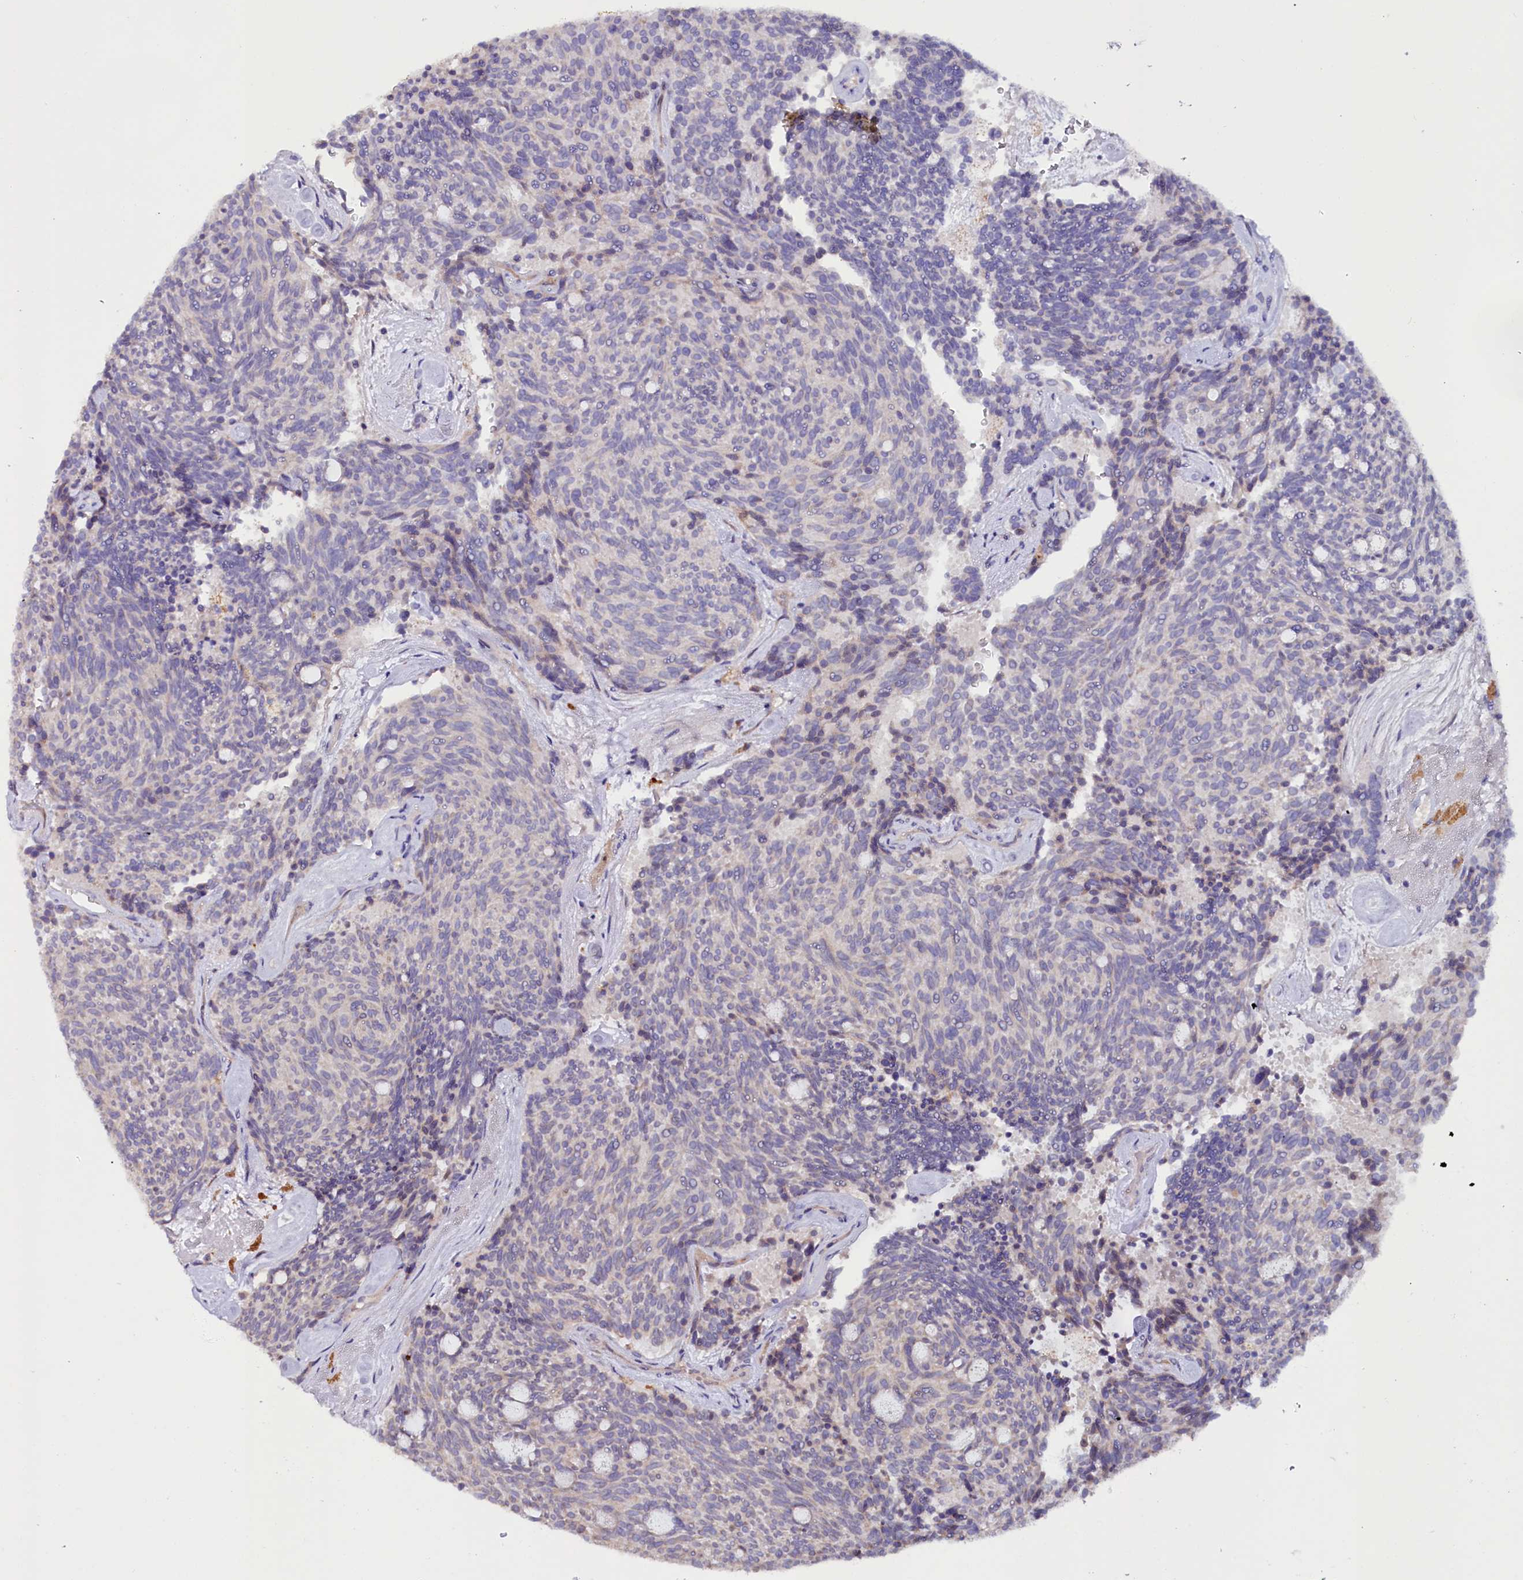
{"staining": {"intensity": "negative", "quantity": "none", "location": "none"}, "tissue": "carcinoid", "cell_type": "Tumor cells", "image_type": "cancer", "snomed": [{"axis": "morphology", "description": "Carcinoid, malignant, NOS"}, {"axis": "topography", "description": "Pancreas"}], "caption": "Immunohistochemical staining of carcinoid reveals no significant expression in tumor cells. (DAB (3,3'-diaminobenzidine) immunohistochemistry (IHC) with hematoxylin counter stain).", "gene": "IL17RD", "patient": {"sex": "female", "age": 54}}